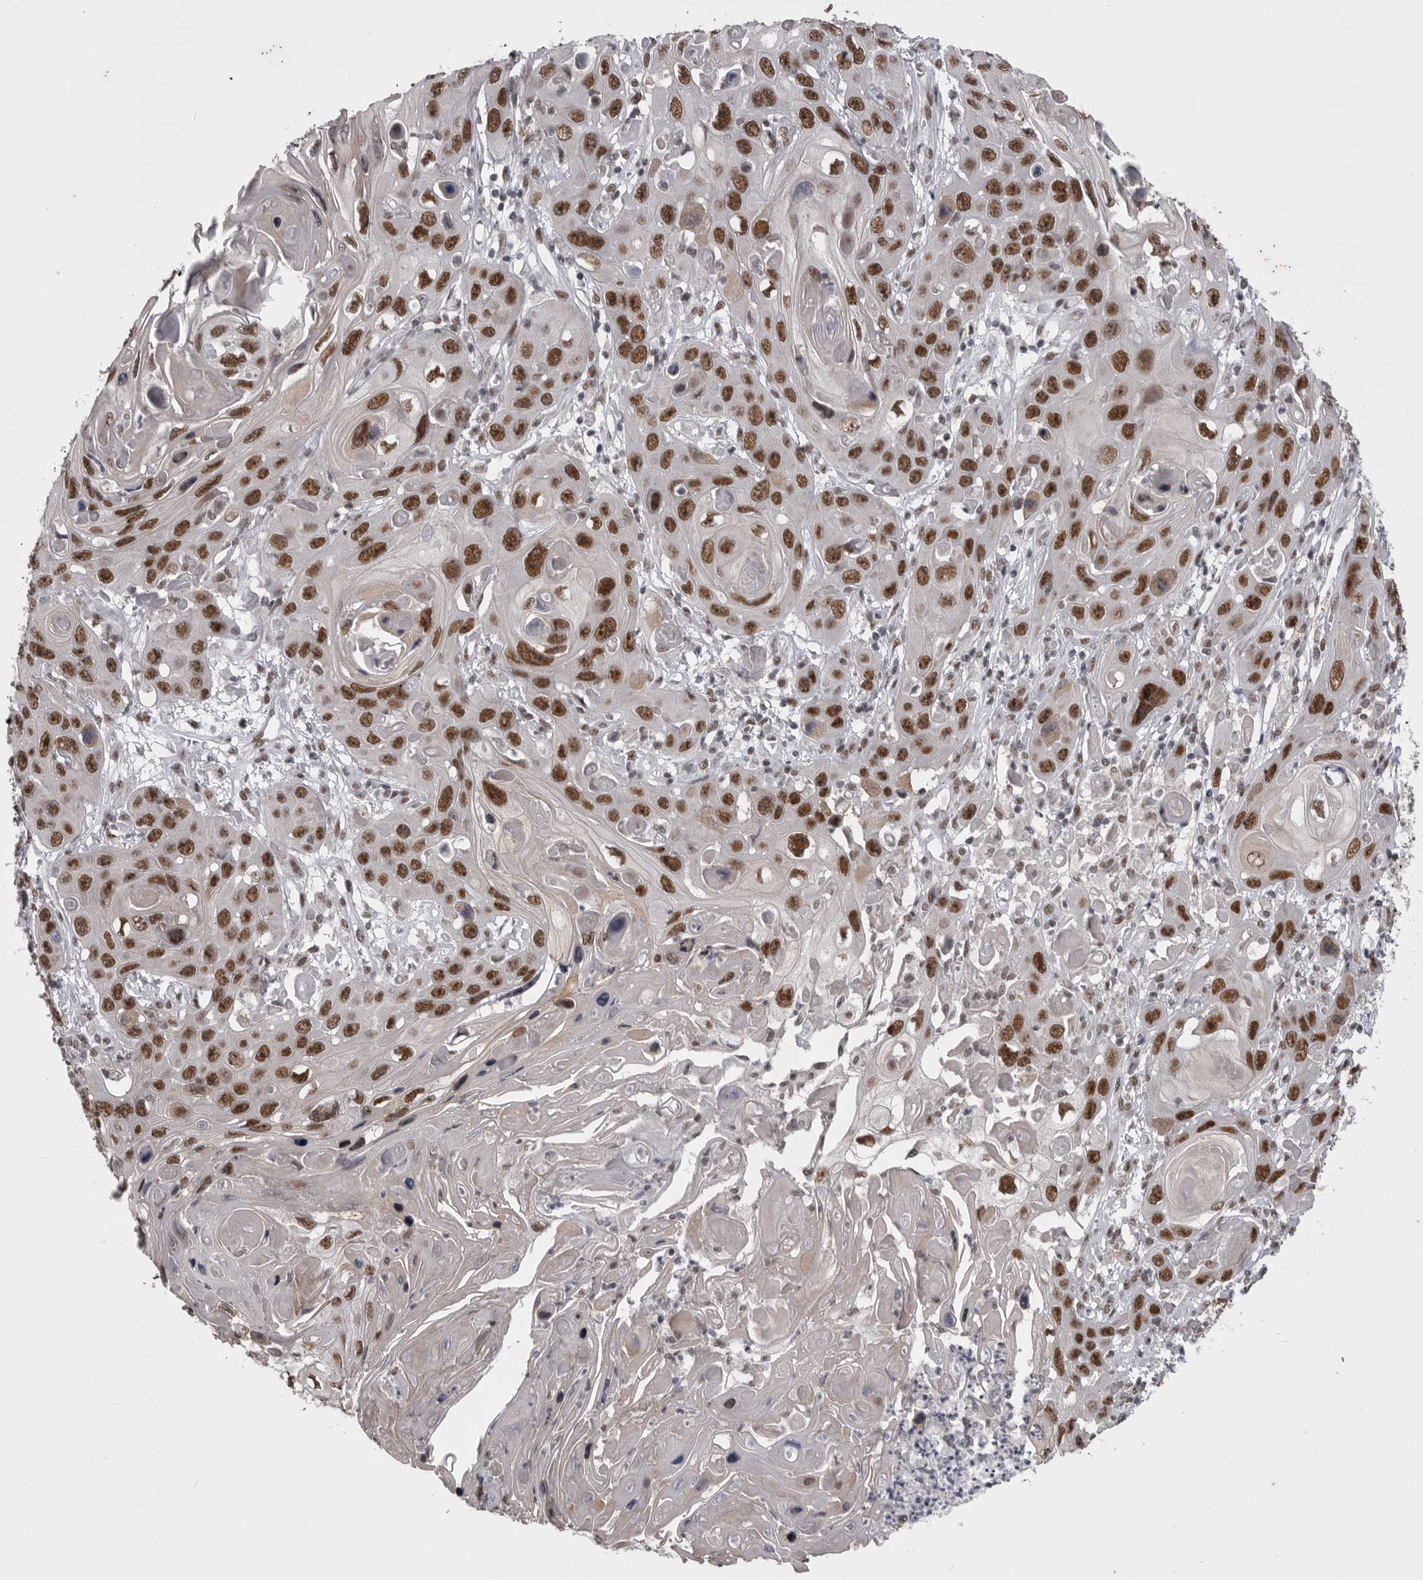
{"staining": {"intensity": "strong", "quantity": ">75%", "location": "nuclear"}, "tissue": "skin cancer", "cell_type": "Tumor cells", "image_type": "cancer", "snomed": [{"axis": "morphology", "description": "Squamous cell carcinoma, NOS"}, {"axis": "topography", "description": "Skin"}], "caption": "Skin cancer (squamous cell carcinoma) was stained to show a protein in brown. There is high levels of strong nuclear staining in about >75% of tumor cells. The protein of interest is shown in brown color, while the nuclei are stained blue.", "gene": "MEPCE", "patient": {"sex": "male", "age": 55}}